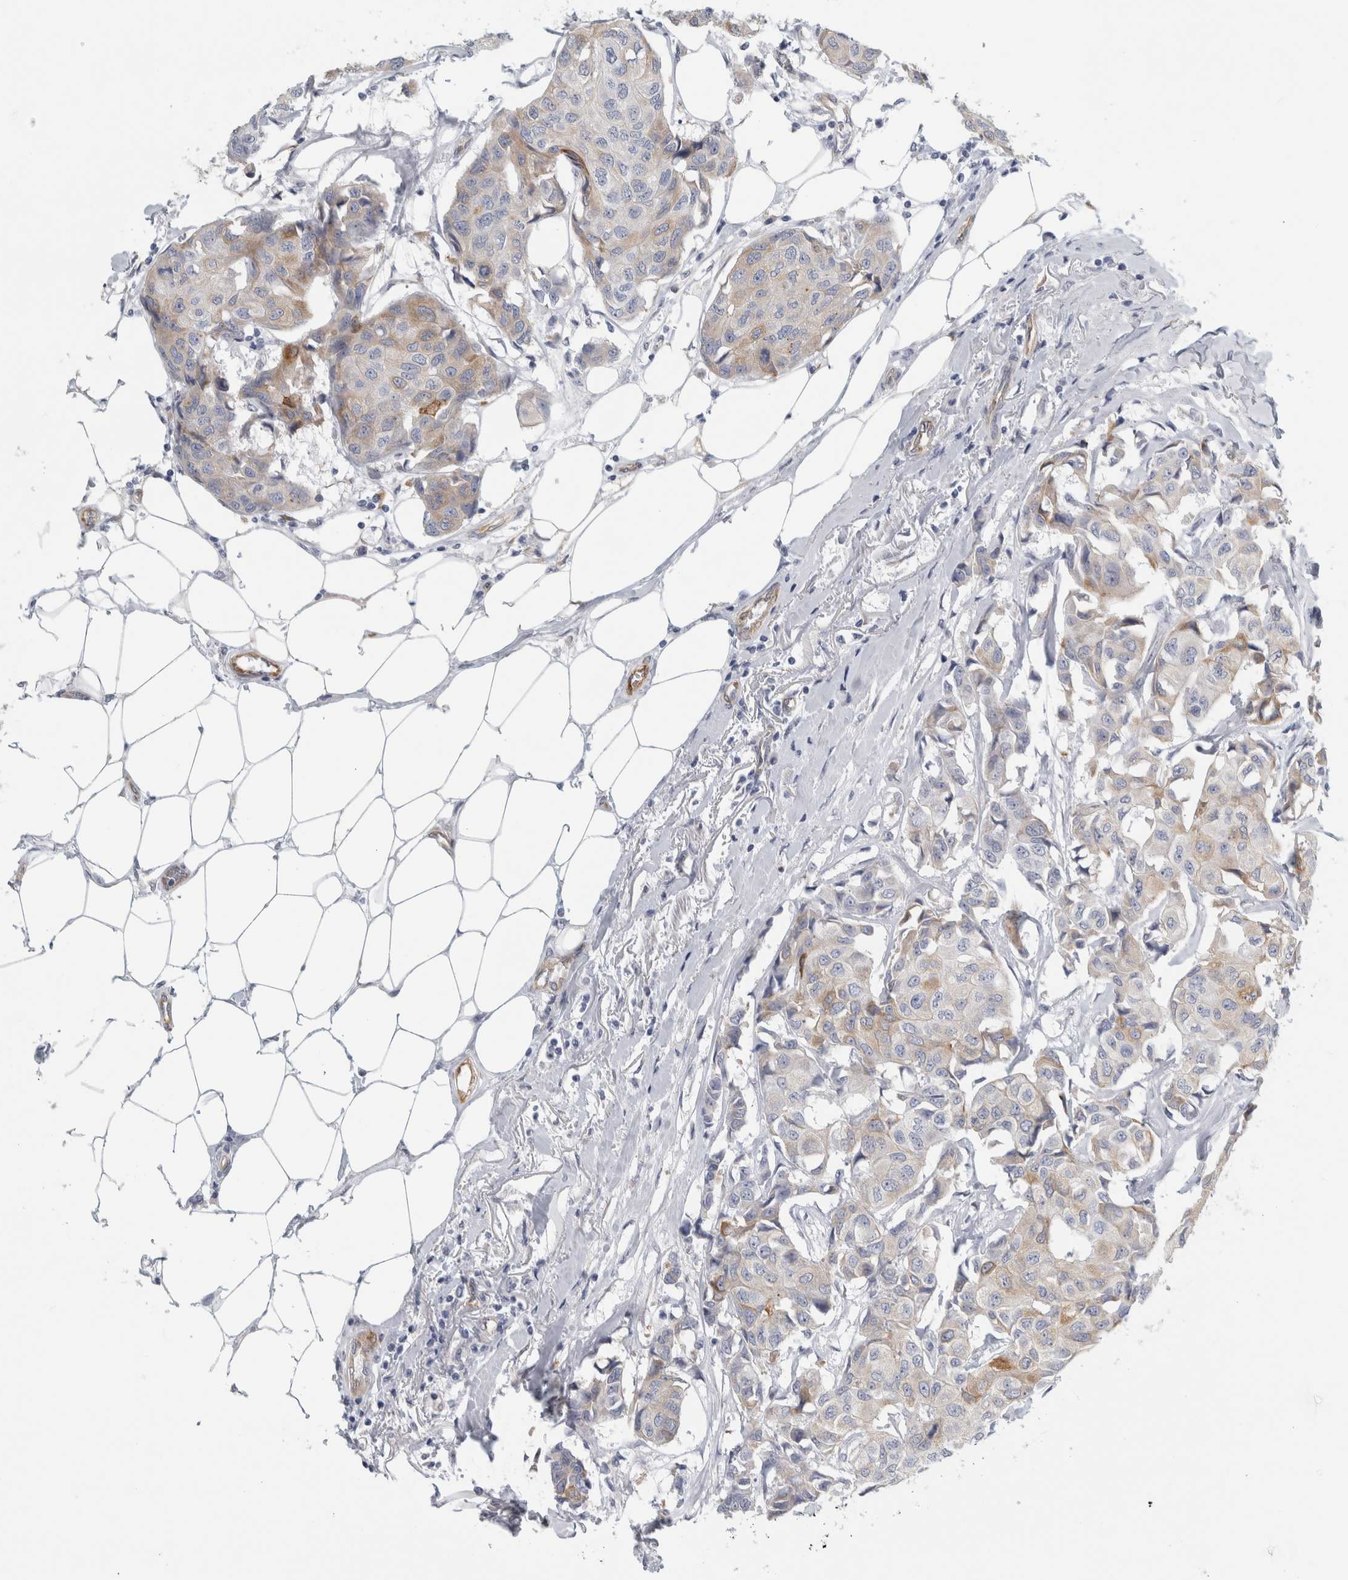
{"staining": {"intensity": "weak", "quantity": "<25%", "location": "cytoplasmic/membranous"}, "tissue": "breast cancer", "cell_type": "Tumor cells", "image_type": "cancer", "snomed": [{"axis": "morphology", "description": "Duct carcinoma"}, {"axis": "topography", "description": "Breast"}], "caption": "Tumor cells are negative for brown protein staining in breast intraductal carcinoma.", "gene": "B3GNT3", "patient": {"sex": "female", "age": 80}}